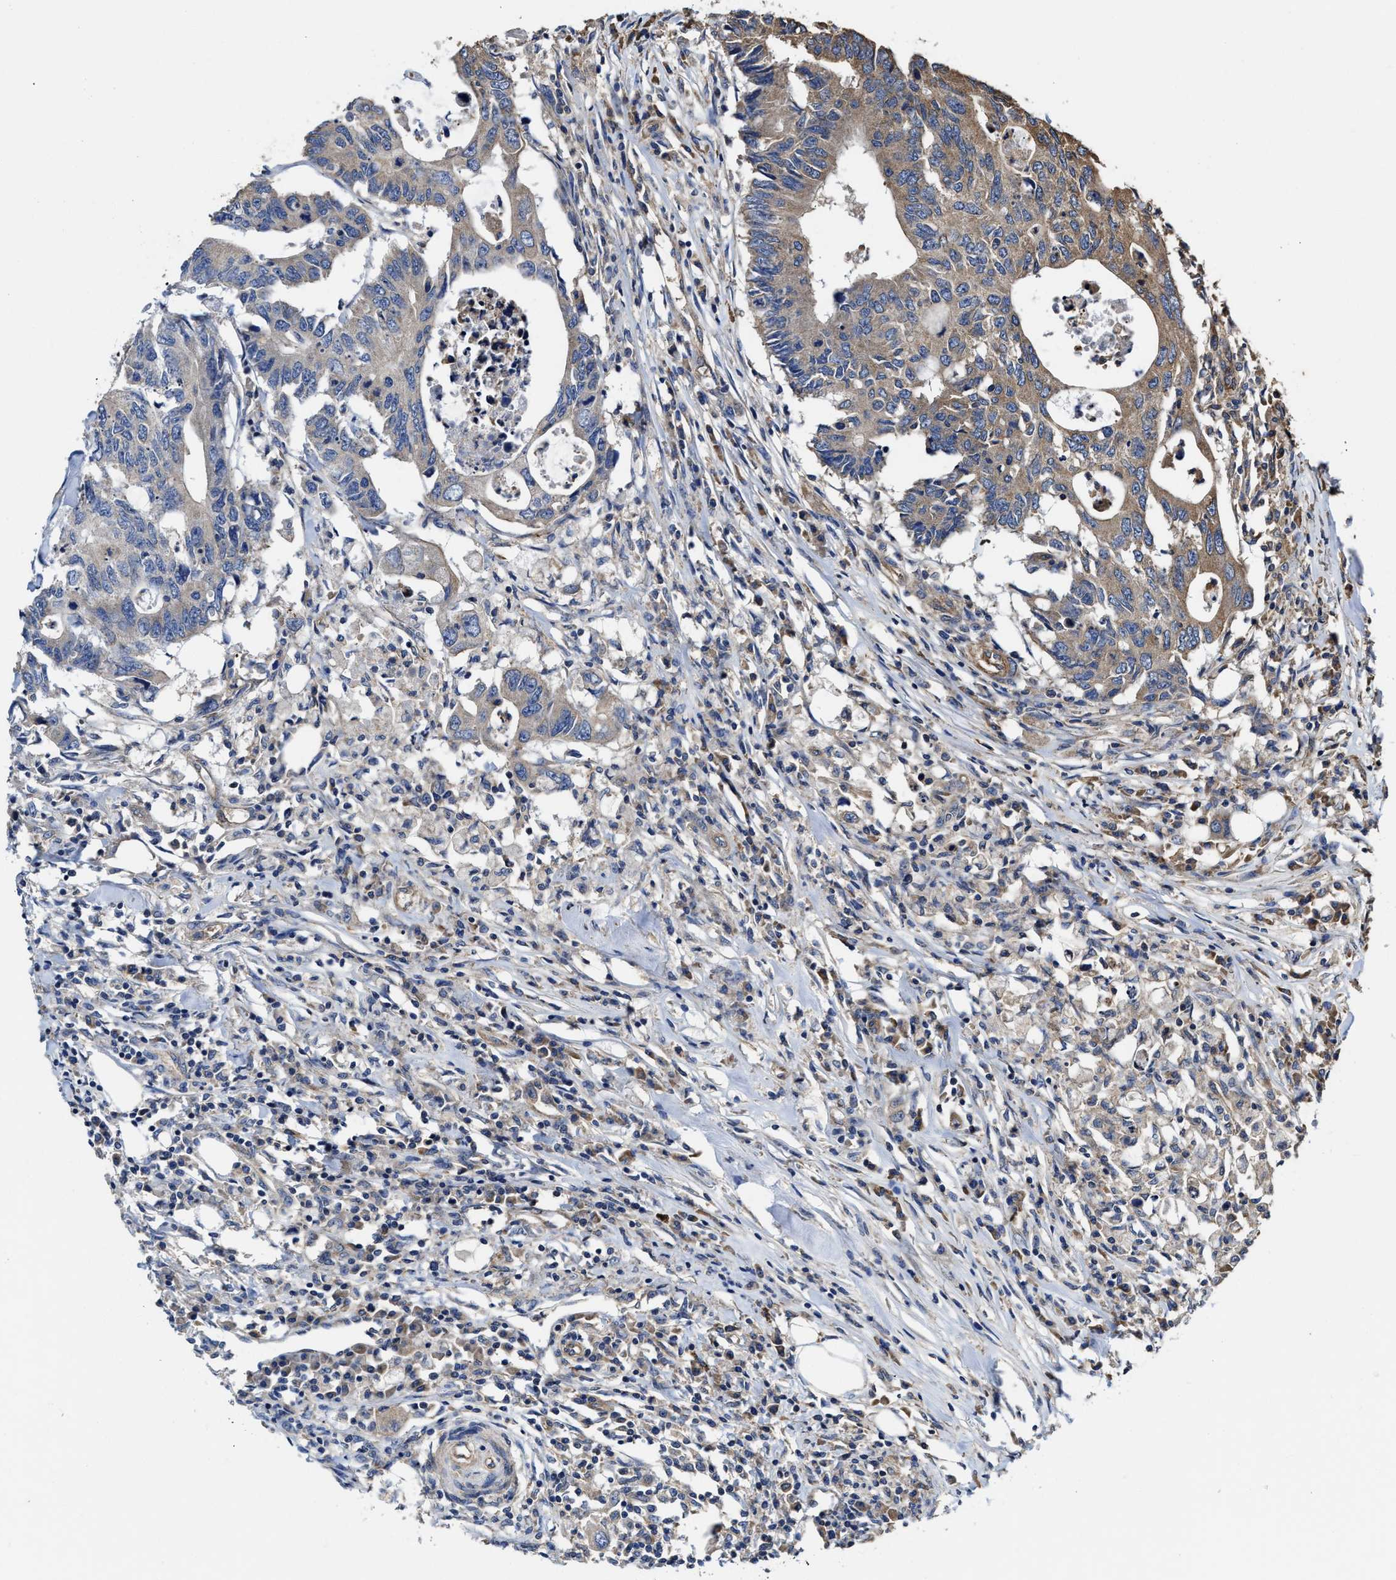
{"staining": {"intensity": "moderate", "quantity": "<25%", "location": "cytoplasmic/membranous"}, "tissue": "colorectal cancer", "cell_type": "Tumor cells", "image_type": "cancer", "snomed": [{"axis": "morphology", "description": "Adenocarcinoma, NOS"}, {"axis": "topography", "description": "Colon"}], "caption": "This is a histology image of immunohistochemistry staining of colorectal cancer, which shows moderate expression in the cytoplasmic/membranous of tumor cells.", "gene": "SFXN4", "patient": {"sex": "male", "age": 71}}